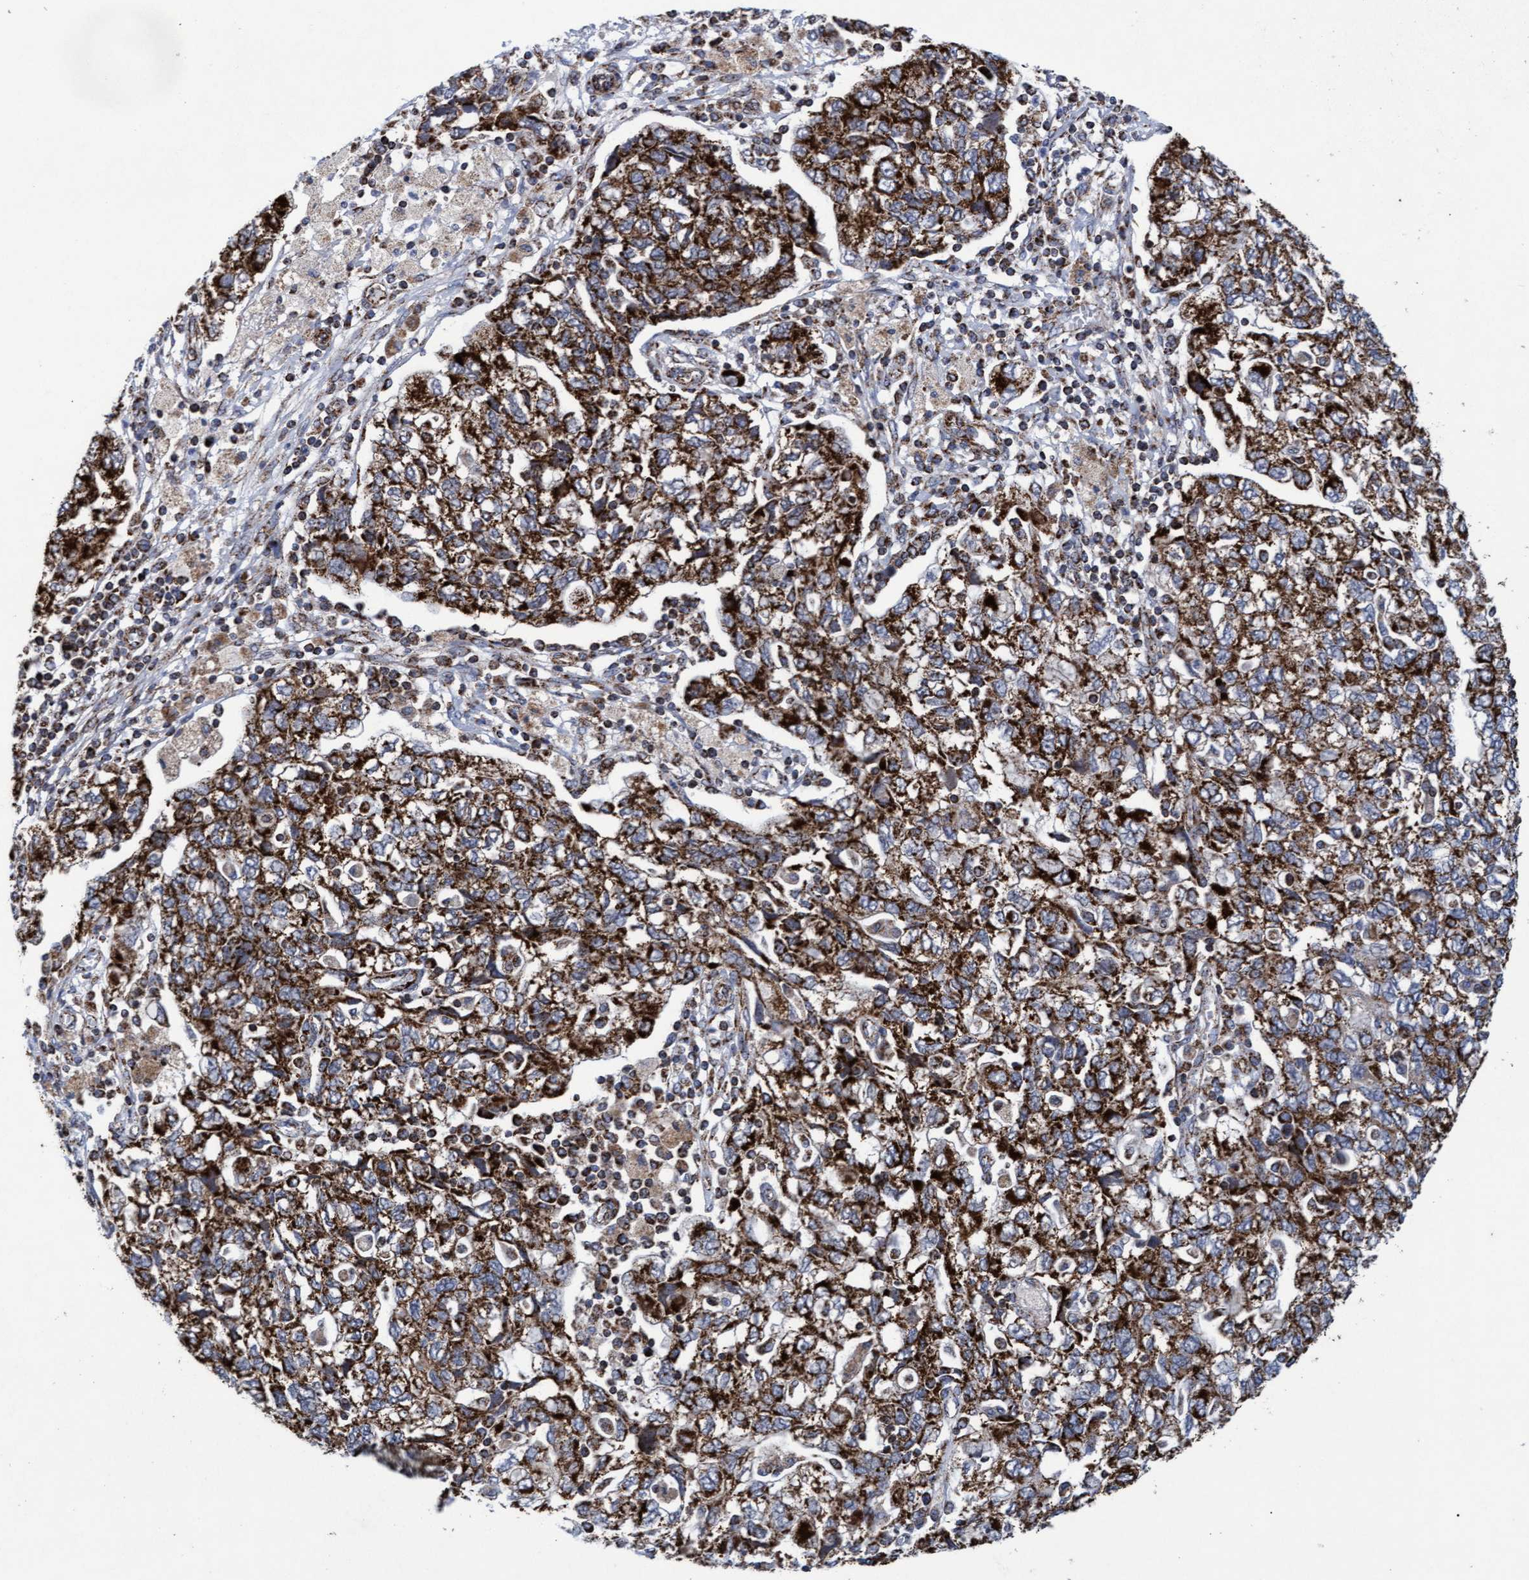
{"staining": {"intensity": "strong", "quantity": ">75%", "location": "cytoplasmic/membranous"}, "tissue": "ovarian cancer", "cell_type": "Tumor cells", "image_type": "cancer", "snomed": [{"axis": "morphology", "description": "Carcinoma, NOS"}, {"axis": "morphology", "description": "Cystadenocarcinoma, serous, NOS"}, {"axis": "topography", "description": "Ovary"}], "caption": "Immunohistochemical staining of carcinoma (ovarian) exhibits strong cytoplasmic/membranous protein staining in about >75% of tumor cells.", "gene": "MRPL38", "patient": {"sex": "female", "age": 69}}